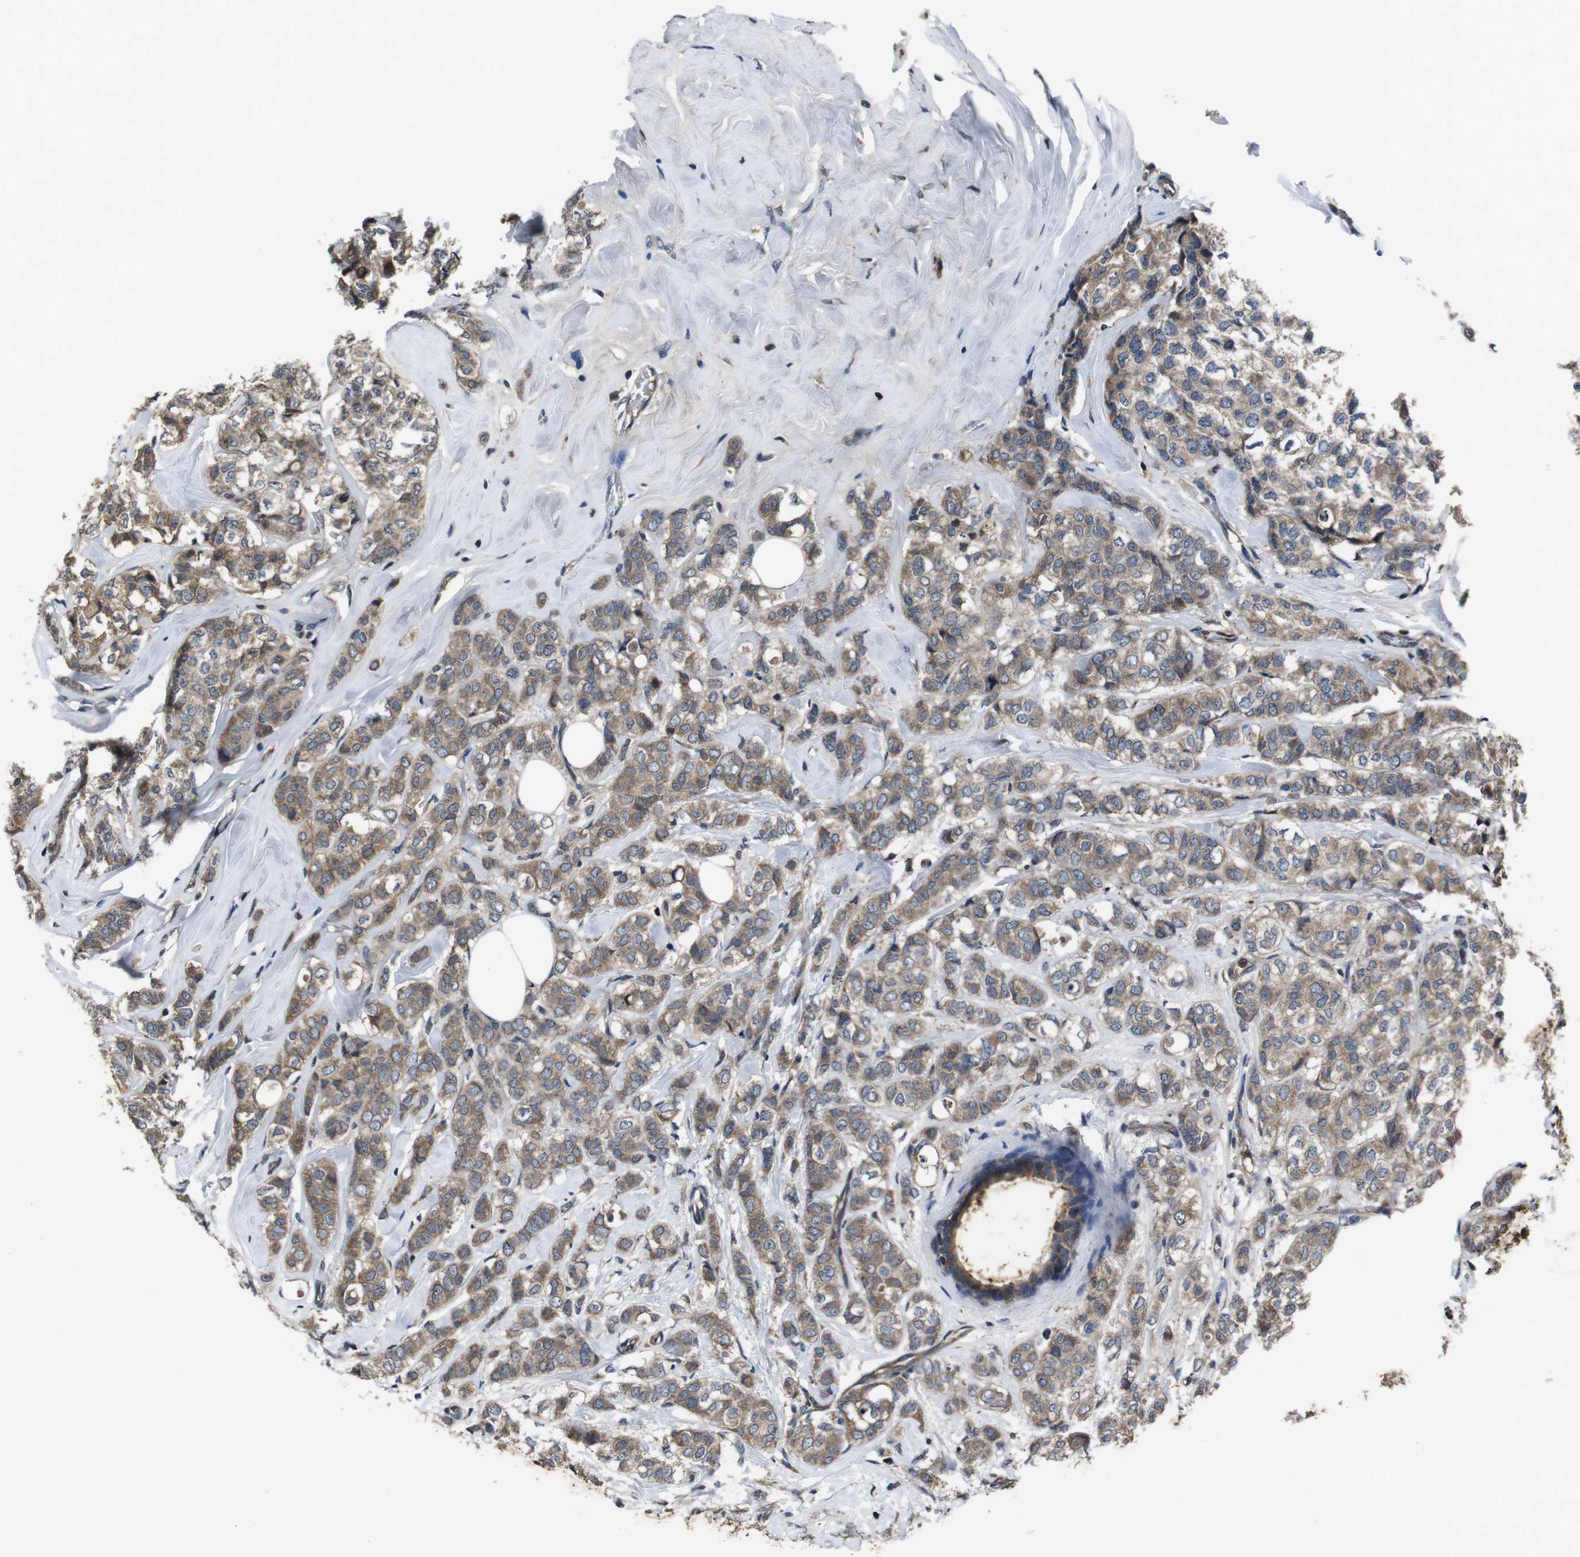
{"staining": {"intensity": "moderate", "quantity": ">75%", "location": "cytoplasmic/membranous"}, "tissue": "breast cancer", "cell_type": "Tumor cells", "image_type": "cancer", "snomed": [{"axis": "morphology", "description": "Lobular carcinoma"}, {"axis": "topography", "description": "Breast"}], "caption": "Moderate cytoplasmic/membranous protein positivity is identified in about >75% of tumor cells in lobular carcinoma (breast).", "gene": "CXCL11", "patient": {"sex": "female", "age": 60}}